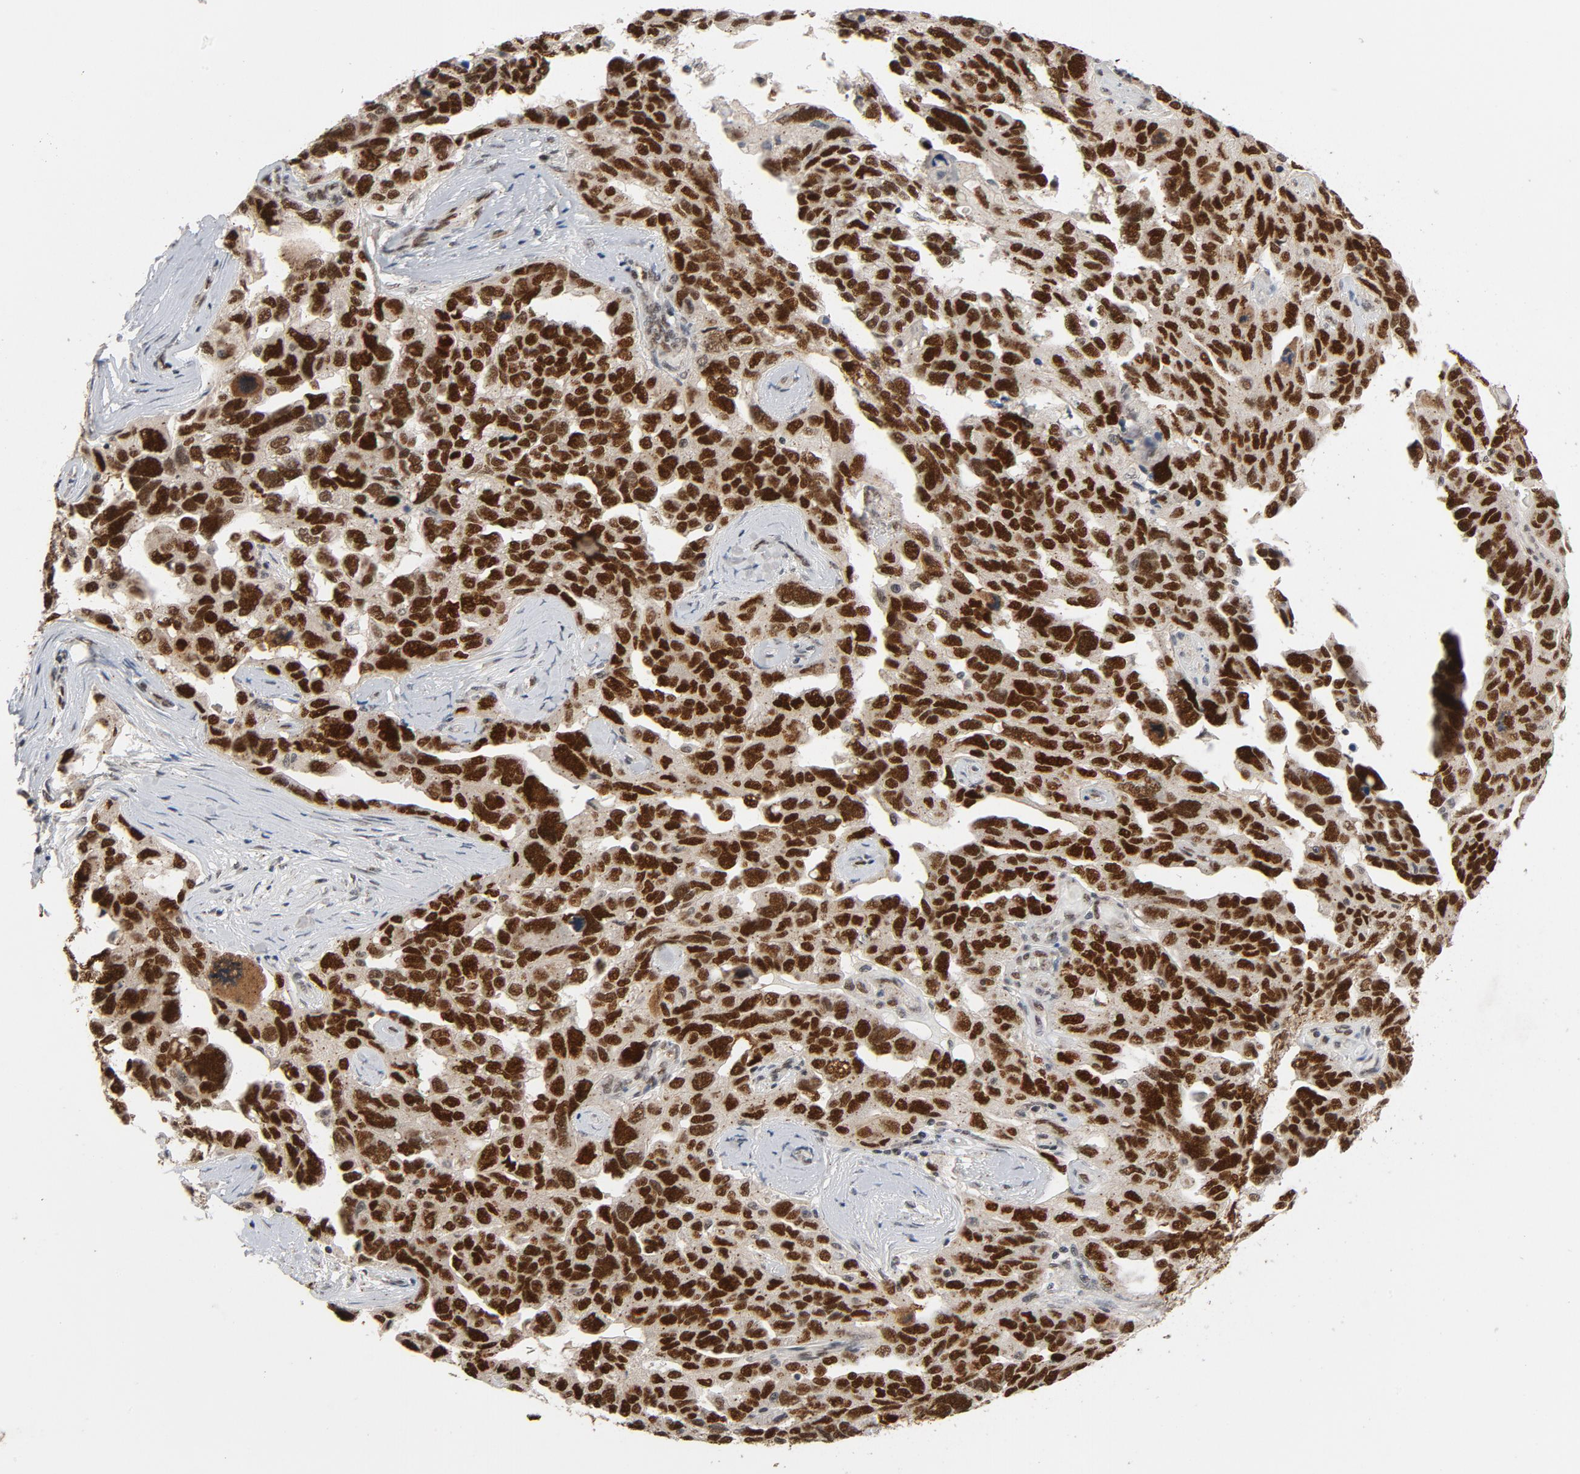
{"staining": {"intensity": "strong", "quantity": ">75%", "location": "nuclear"}, "tissue": "ovarian cancer", "cell_type": "Tumor cells", "image_type": "cancer", "snomed": [{"axis": "morphology", "description": "Cystadenocarcinoma, serous, NOS"}, {"axis": "topography", "description": "Ovary"}], "caption": "Brown immunohistochemical staining in human ovarian serous cystadenocarcinoma shows strong nuclear staining in approximately >75% of tumor cells.", "gene": "SMARCD1", "patient": {"sex": "female", "age": 64}}